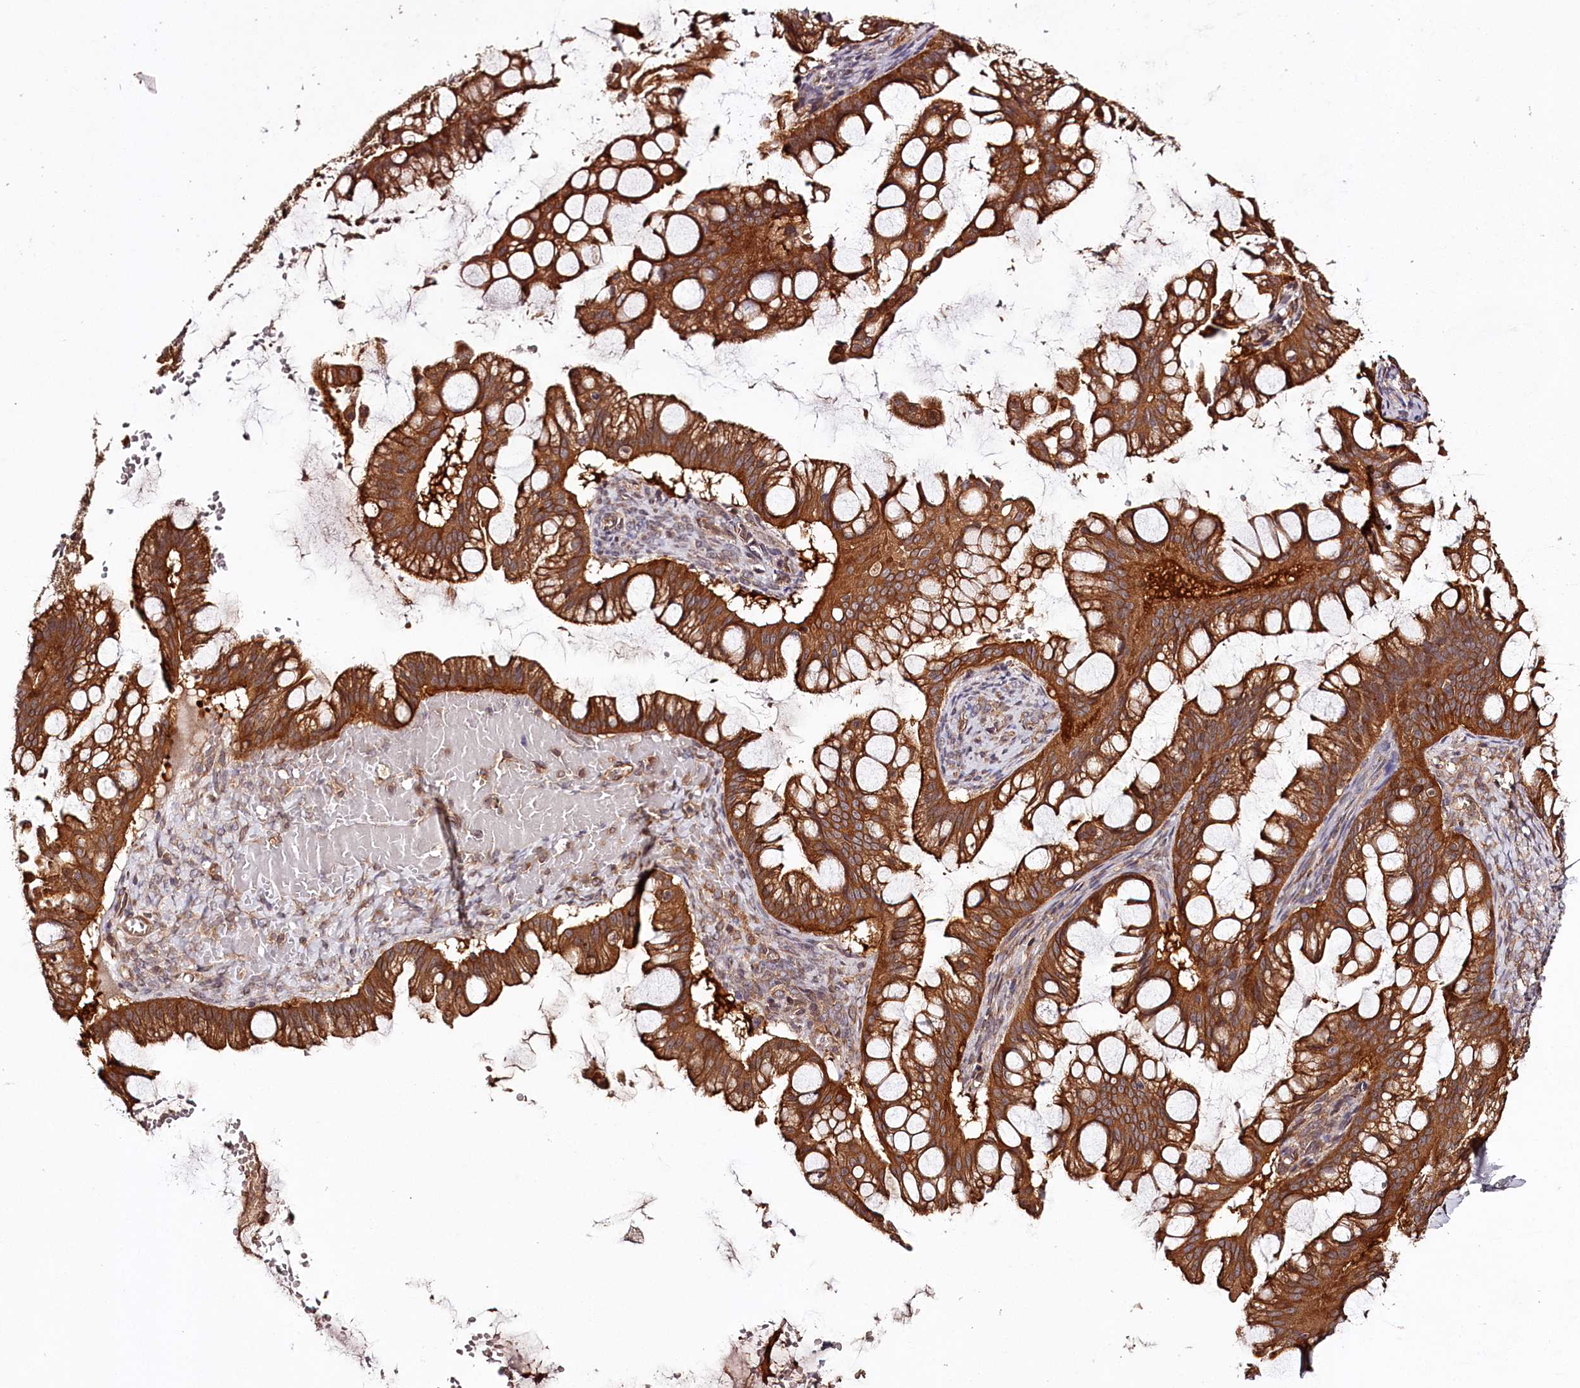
{"staining": {"intensity": "strong", "quantity": ">75%", "location": "cytoplasmic/membranous"}, "tissue": "ovarian cancer", "cell_type": "Tumor cells", "image_type": "cancer", "snomed": [{"axis": "morphology", "description": "Cystadenocarcinoma, mucinous, NOS"}, {"axis": "topography", "description": "Ovary"}], "caption": "Ovarian cancer stained with a brown dye exhibits strong cytoplasmic/membranous positive positivity in approximately >75% of tumor cells.", "gene": "TARS1", "patient": {"sex": "female", "age": 73}}